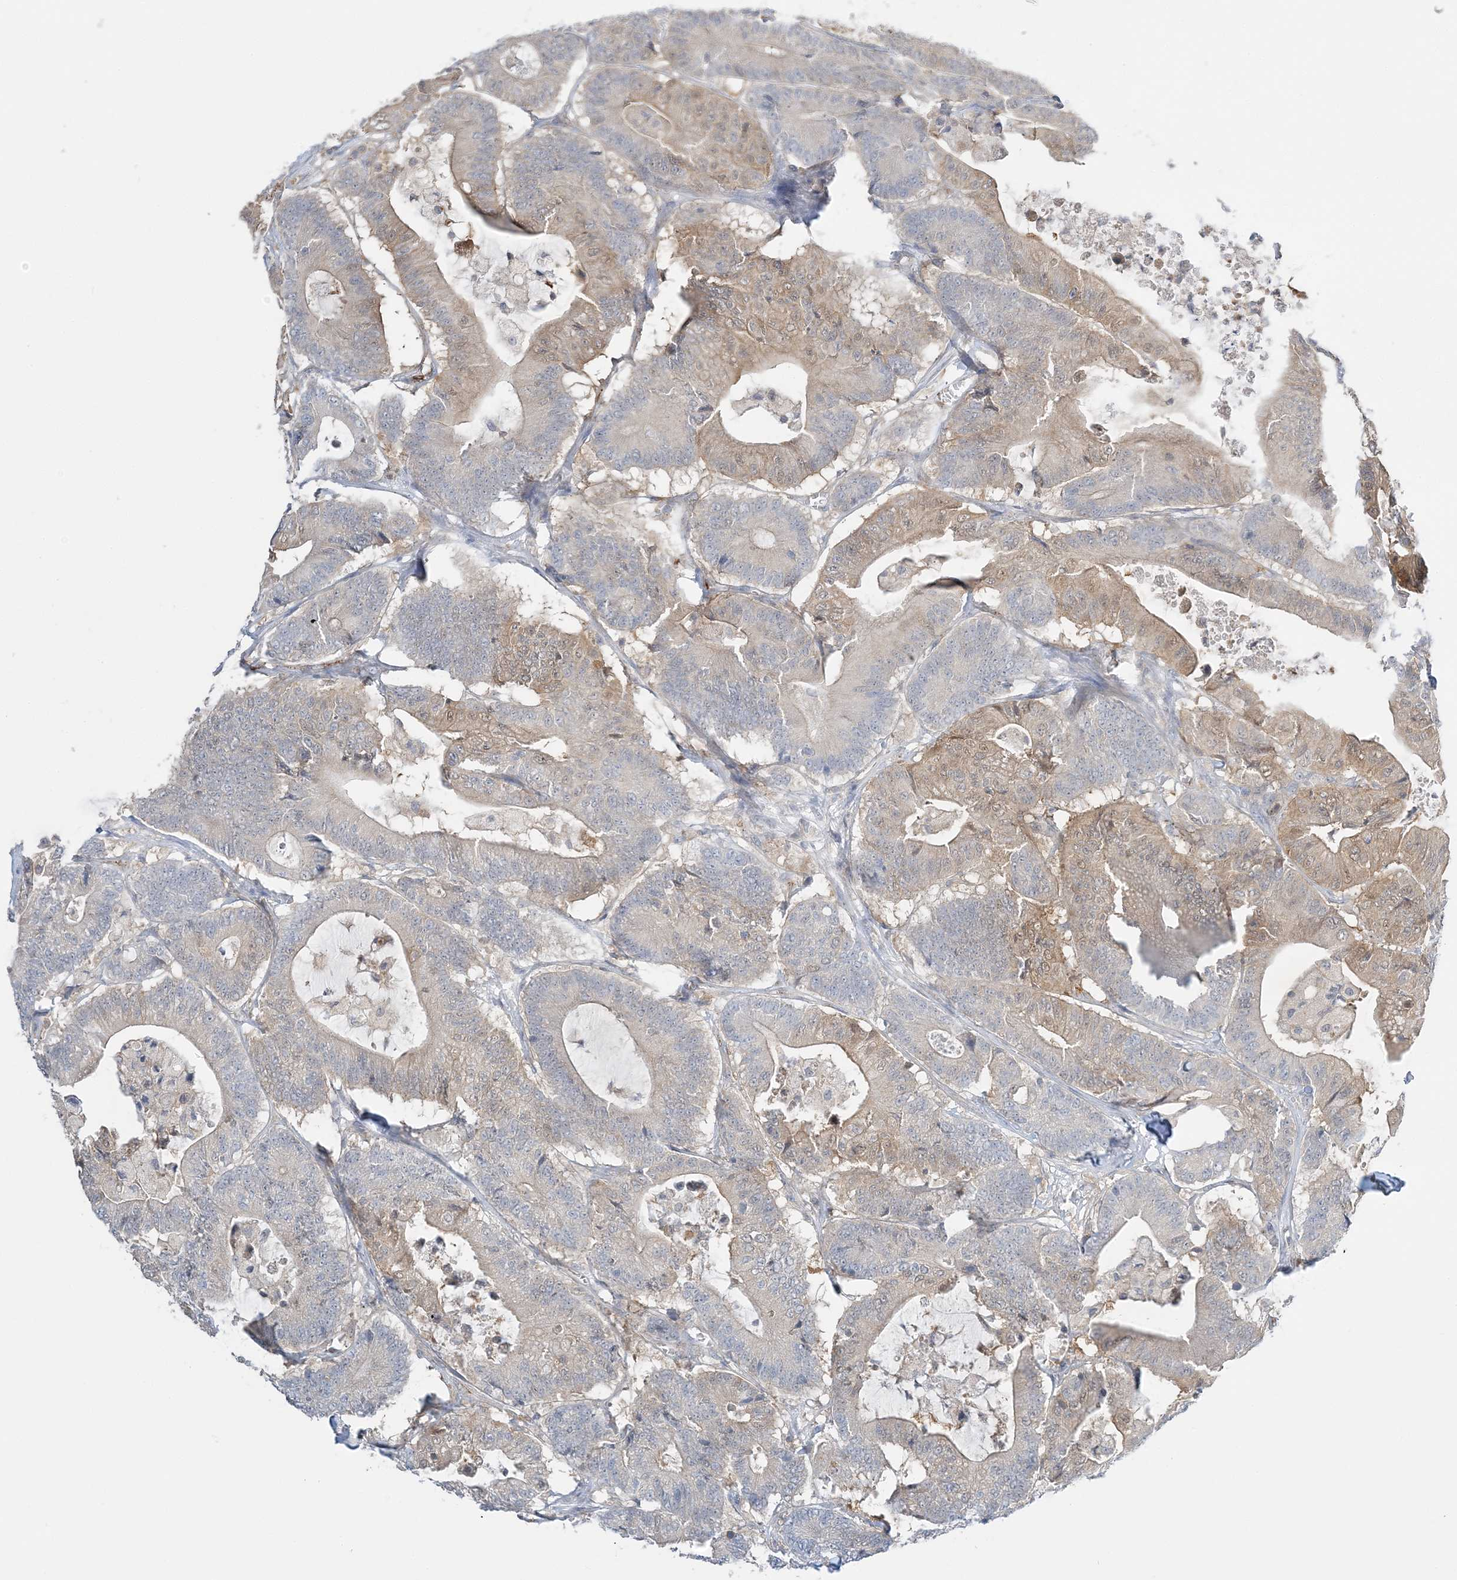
{"staining": {"intensity": "weak", "quantity": "25%-75%", "location": "cytoplasmic/membranous"}, "tissue": "colorectal cancer", "cell_type": "Tumor cells", "image_type": "cancer", "snomed": [{"axis": "morphology", "description": "Adenocarcinoma, NOS"}, {"axis": "topography", "description": "Colon"}], "caption": "Tumor cells exhibit weak cytoplasmic/membranous staining in approximately 25%-75% of cells in adenocarcinoma (colorectal).", "gene": "INPP1", "patient": {"sex": "female", "age": 84}}